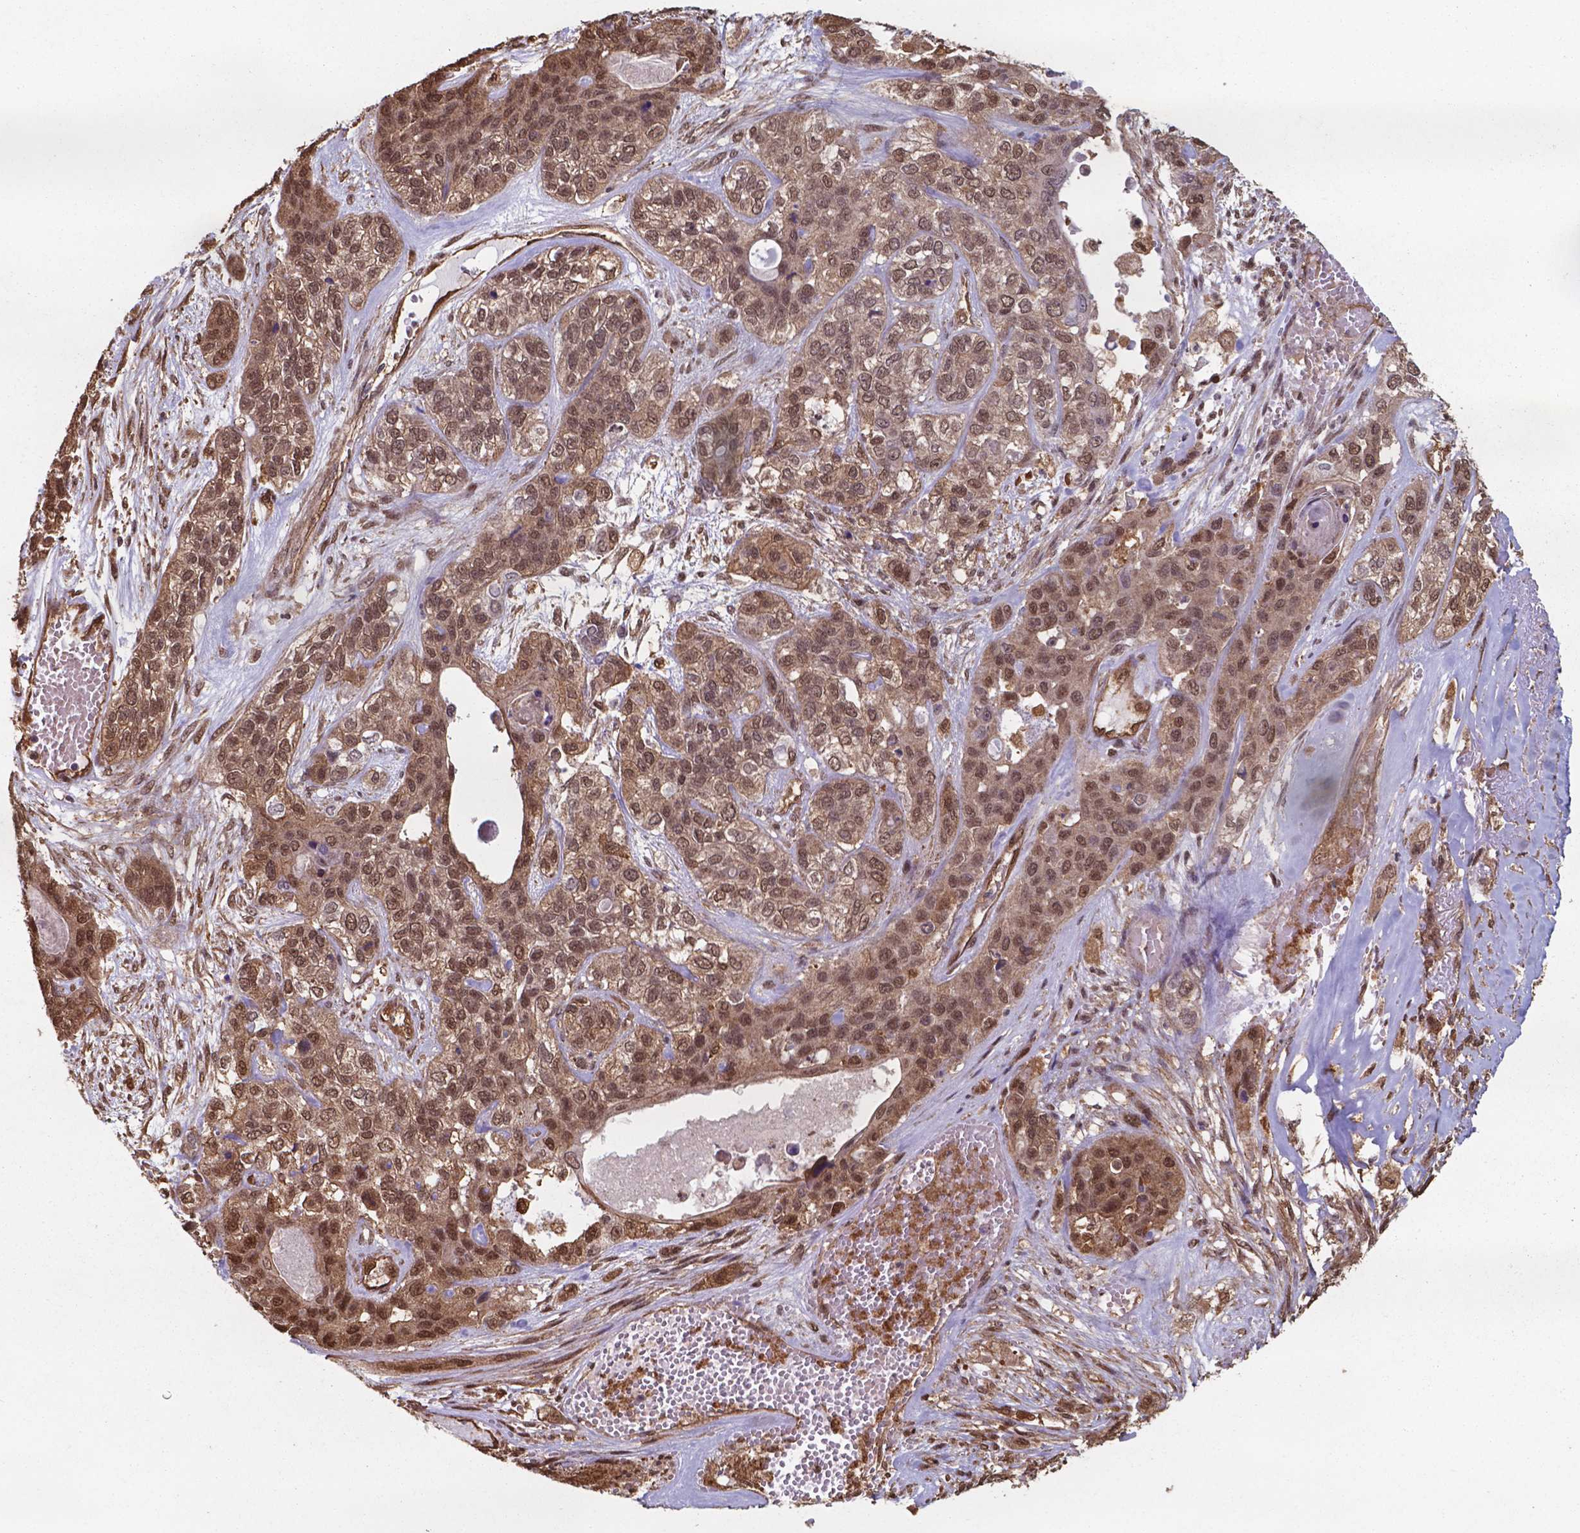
{"staining": {"intensity": "moderate", "quantity": ">75%", "location": "cytoplasmic/membranous,nuclear"}, "tissue": "lung cancer", "cell_type": "Tumor cells", "image_type": "cancer", "snomed": [{"axis": "morphology", "description": "Squamous cell carcinoma, NOS"}, {"axis": "topography", "description": "Lung"}], "caption": "An image showing moderate cytoplasmic/membranous and nuclear positivity in approximately >75% of tumor cells in squamous cell carcinoma (lung), as visualized by brown immunohistochemical staining.", "gene": "CHP2", "patient": {"sex": "female", "age": 70}}